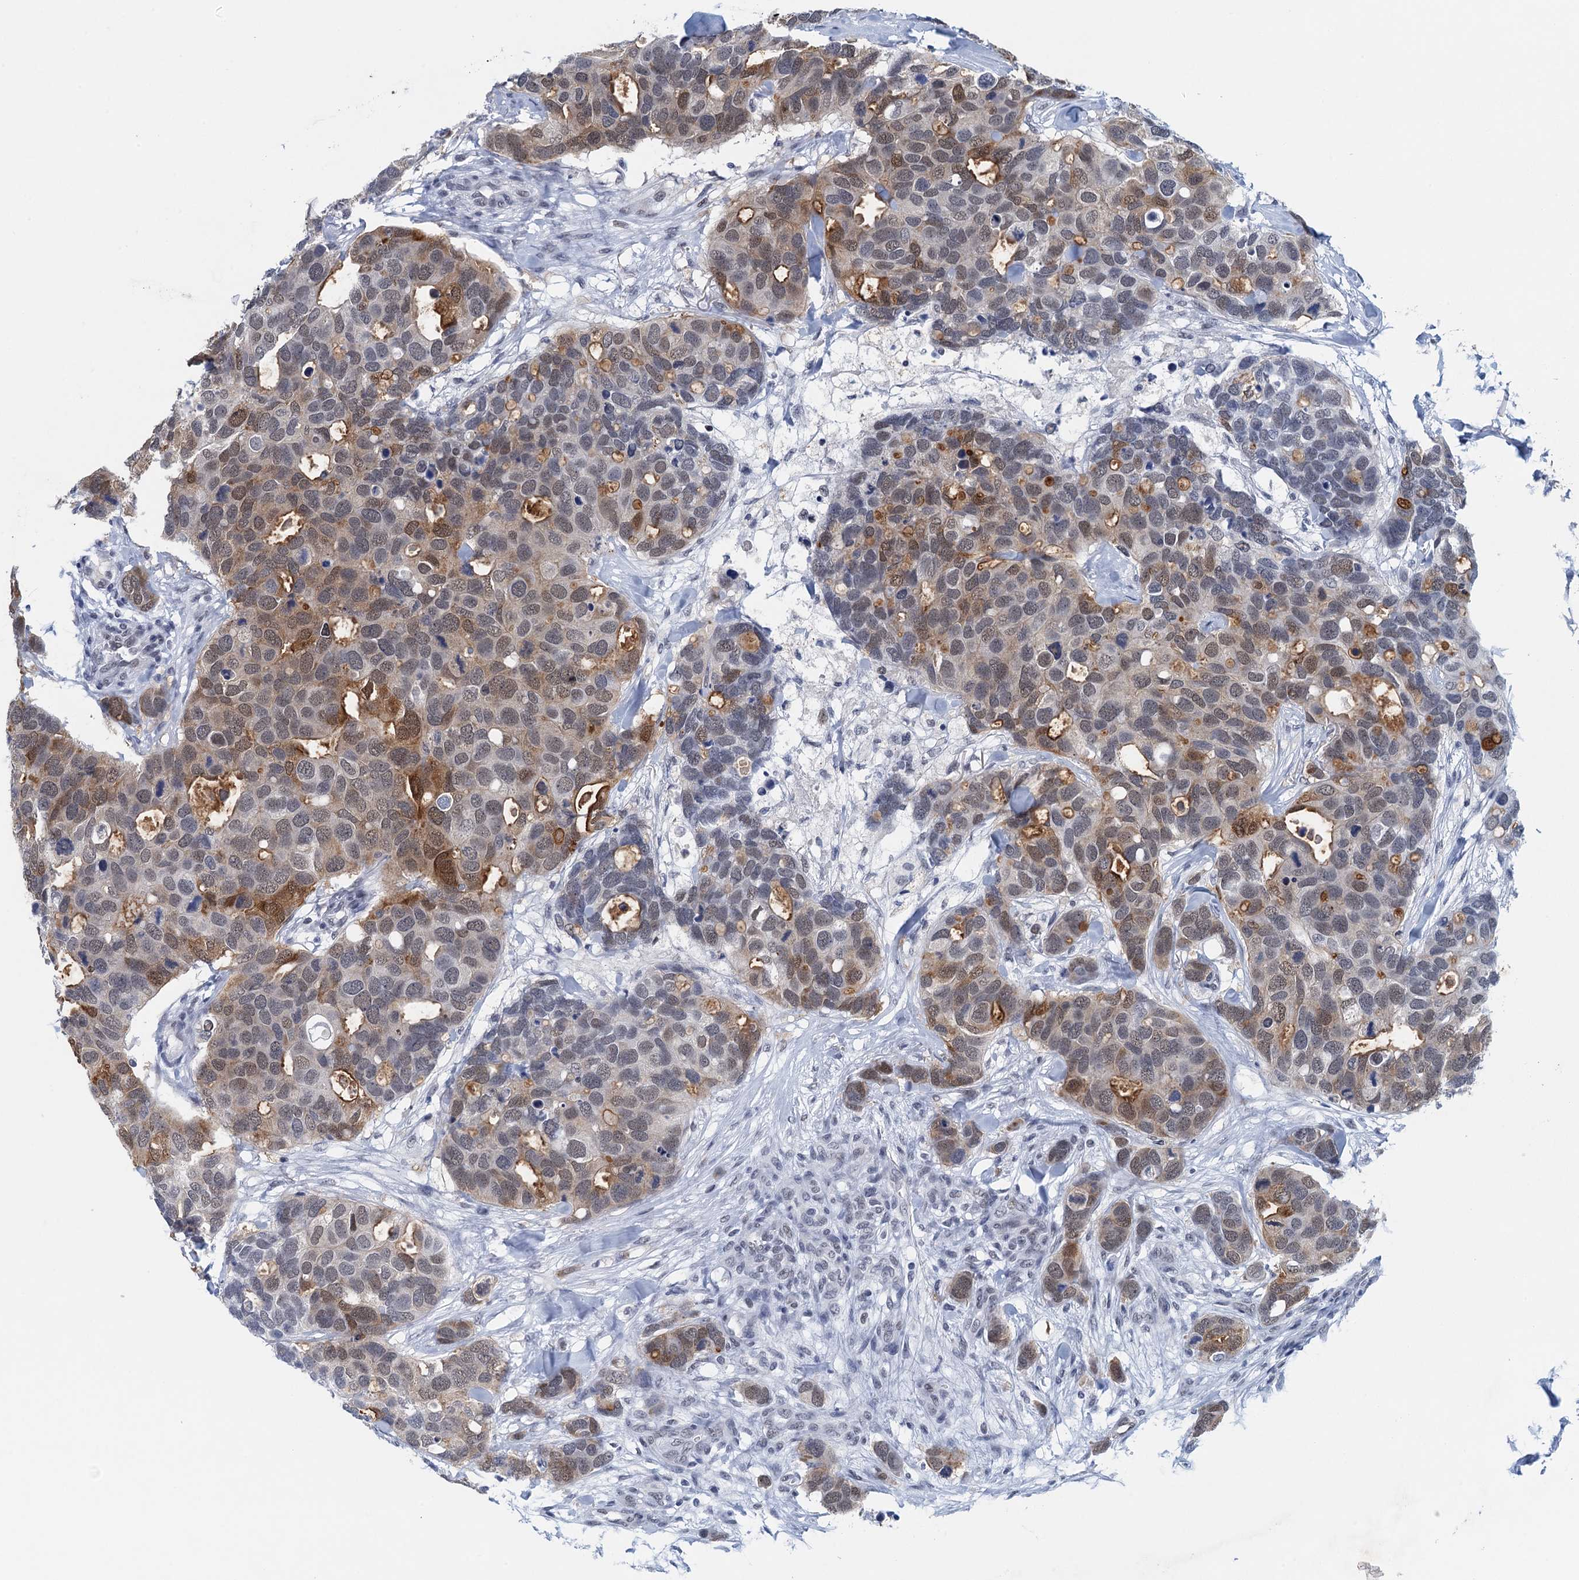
{"staining": {"intensity": "moderate", "quantity": ">75%", "location": "cytoplasmic/membranous,nuclear"}, "tissue": "breast cancer", "cell_type": "Tumor cells", "image_type": "cancer", "snomed": [{"axis": "morphology", "description": "Duct carcinoma"}, {"axis": "topography", "description": "Breast"}], "caption": "The micrograph reveals staining of breast cancer, revealing moderate cytoplasmic/membranous and nuclear protein staining (brown color) within tumor cells. (DAB (3,3'-diaminobenzidine) IHC with brightfield microscopy, high magnification).", "gene": "EPS8L1", "patient": {"sex": "female", "age": 83}}